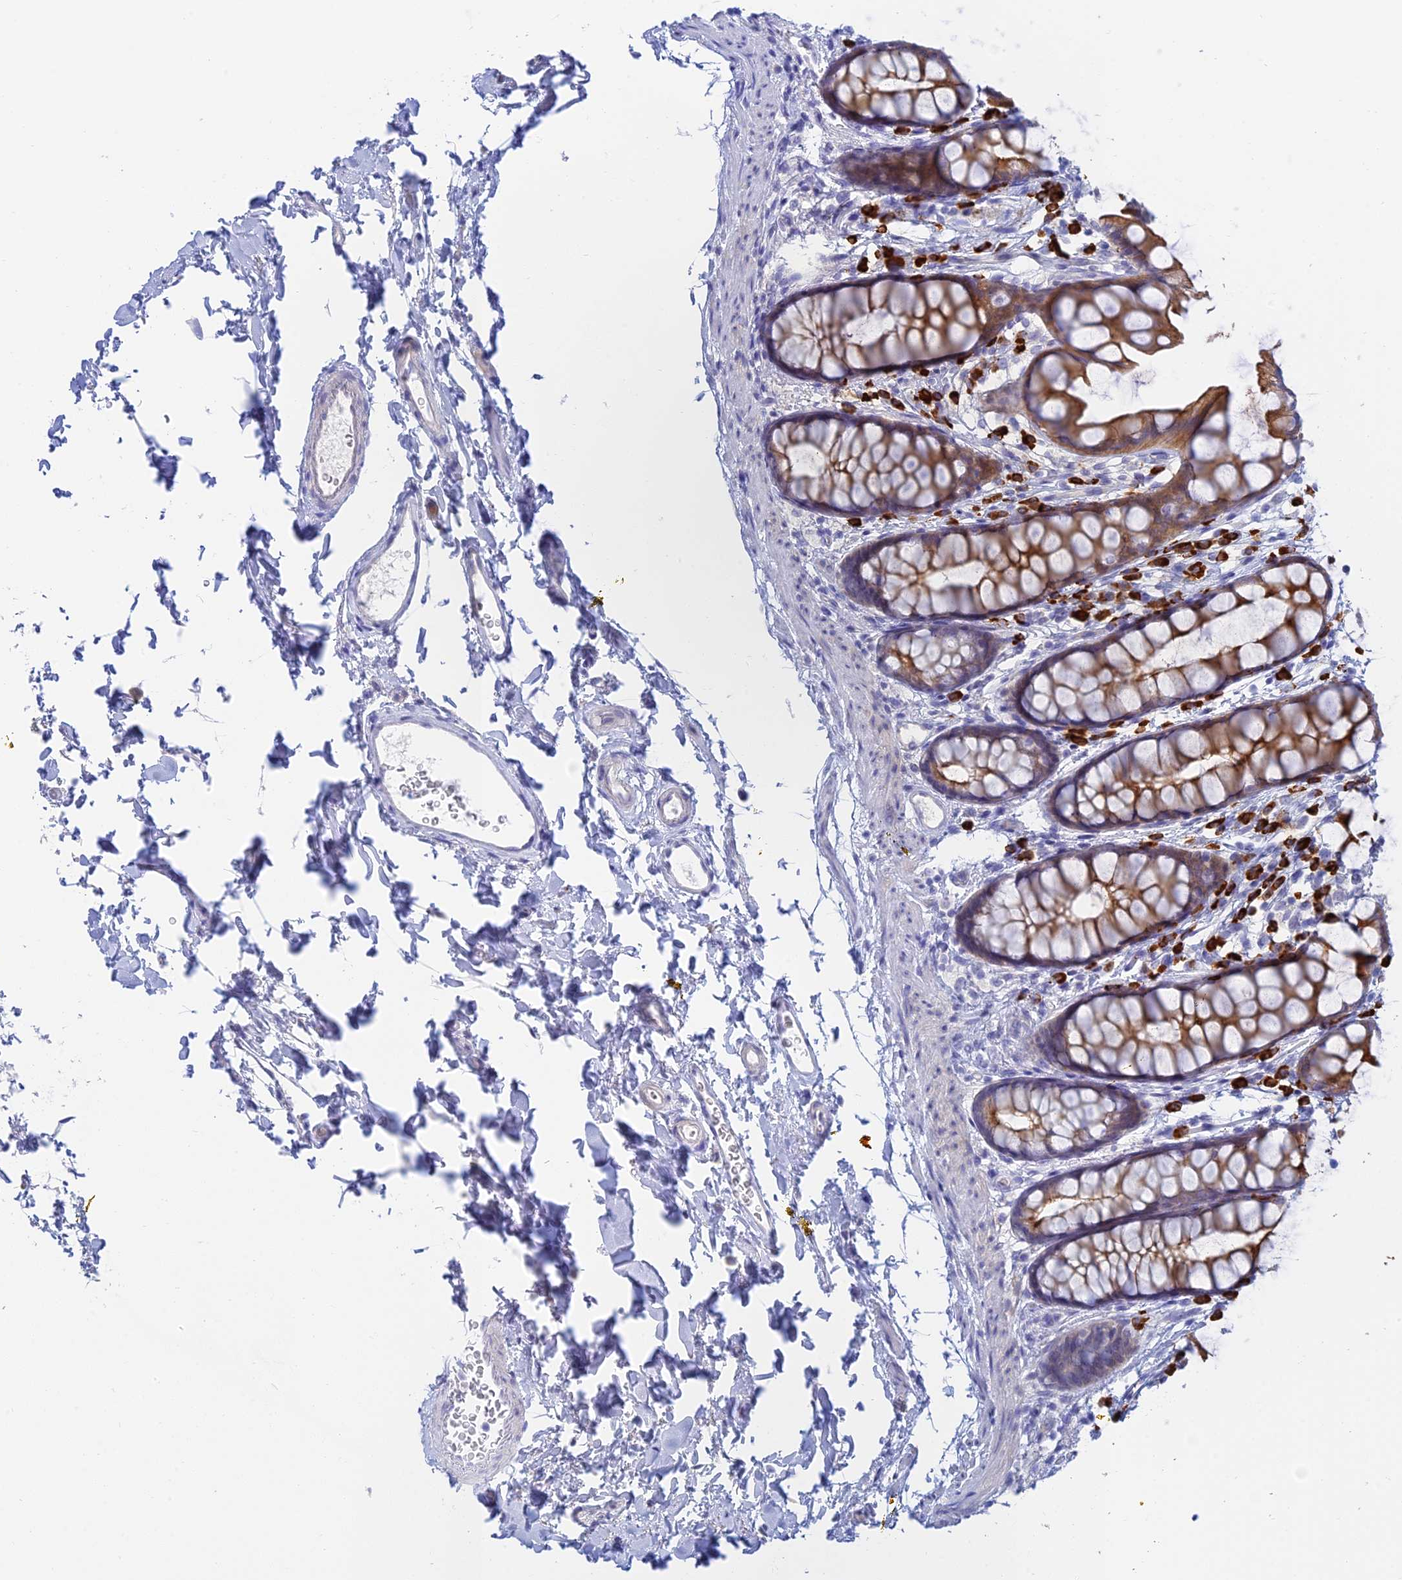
{"staining": {"intensity": "moderate", "quantity": ">75%", "location": "cytoplasmic/membranous"}, "tissue": "rectum", "cell_type": "Glandular cells", "image_type": "normal", "snomed": [{"axis": "morphology", "description": "Normal tissue, NOS"}, {"axis": "topography", "description": "Rectum"}], "caption": "Rectum stained for a protein reveals moderate cytoplasmic/membranous positivity in glandular cells. (IHC, brightfield microscopy, high magnification).", "gene": "CEP152", "patient": {"sex": "female", "age": 65}}